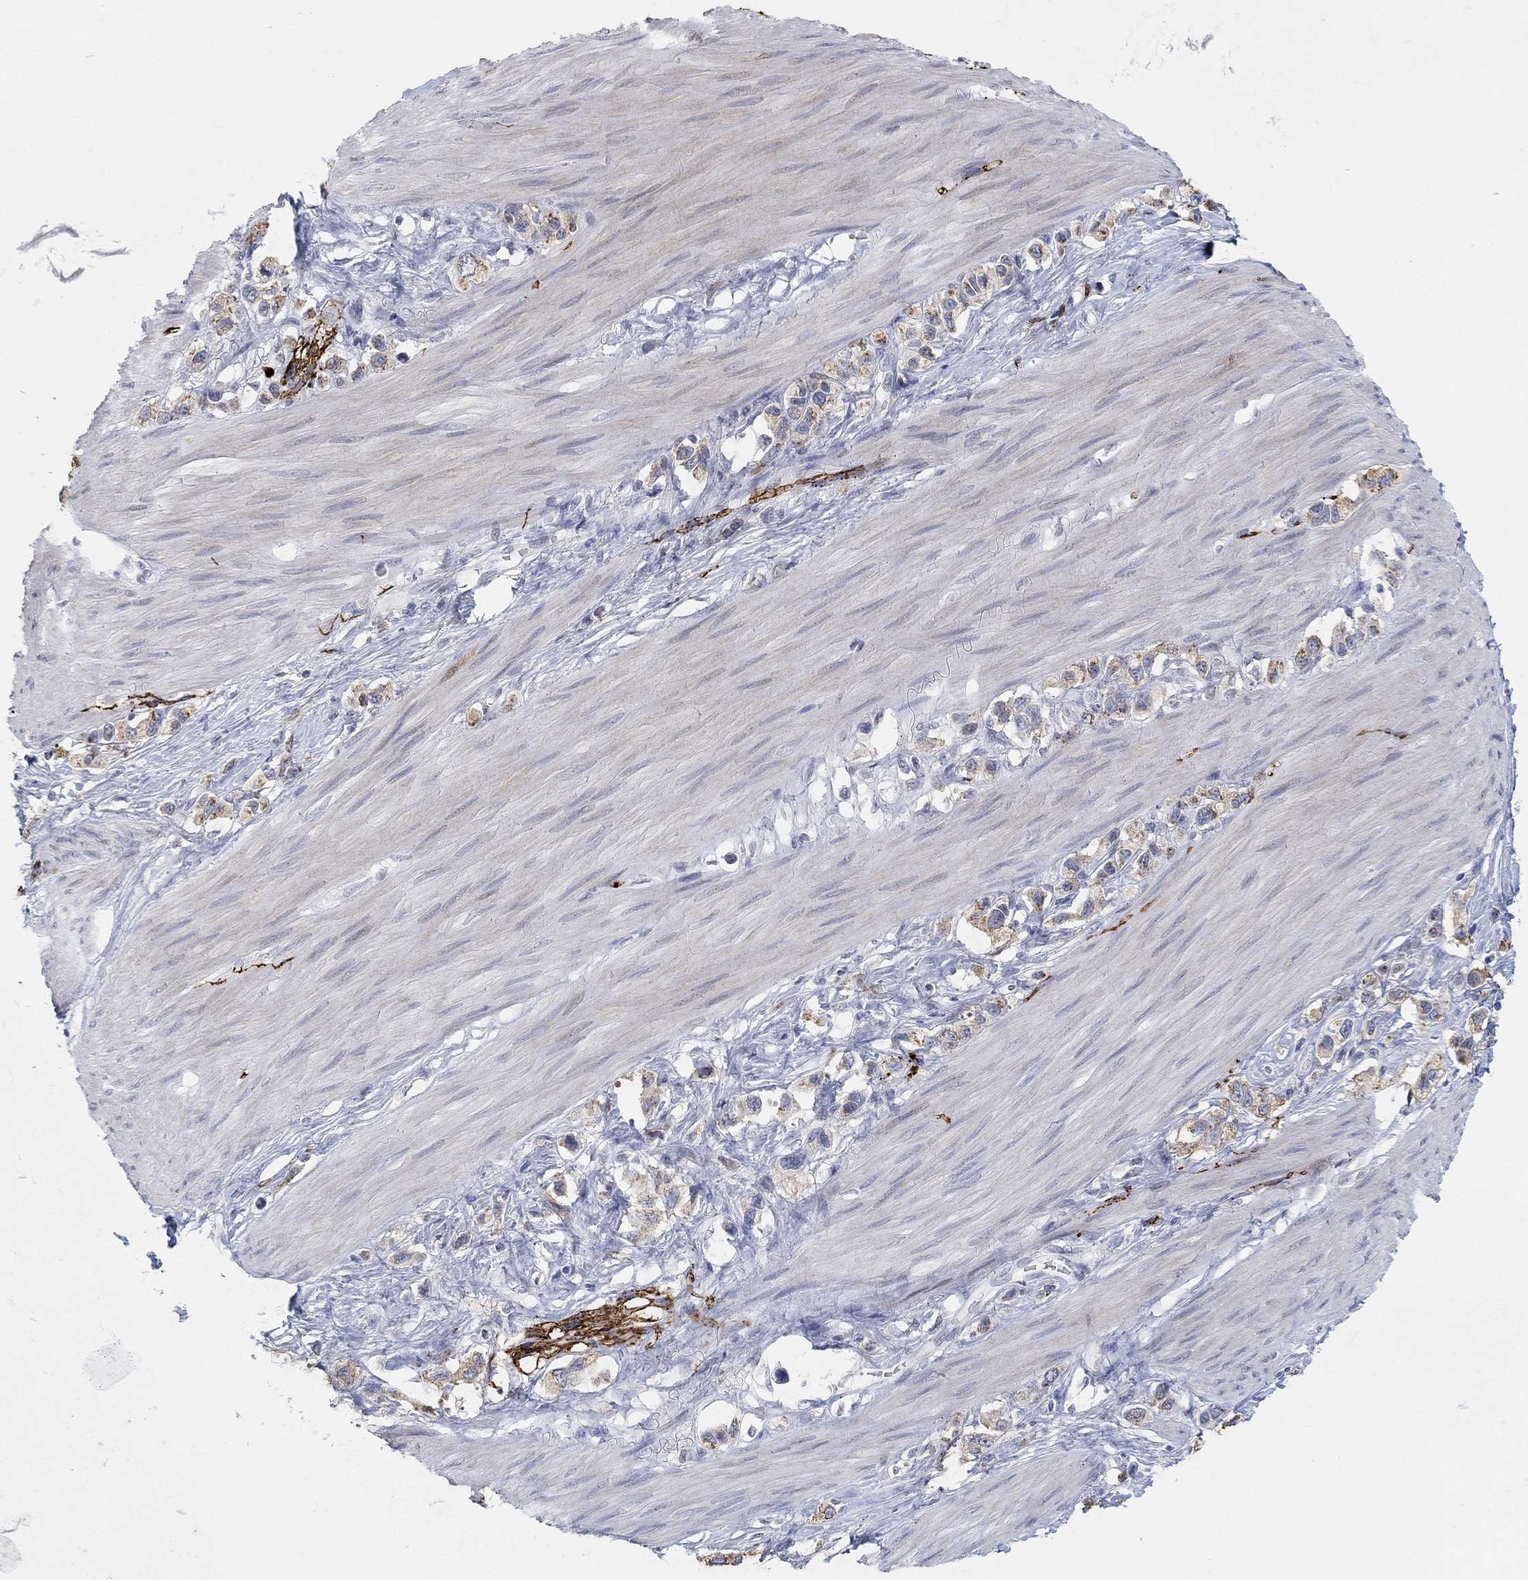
{"staining": {"intensity": "negative", "quantity": "none", "location": "none"}, "tissue": "stomach cancer", "cell_type": "Tumor cells", "image_type": "cancer", "snomed": [{"axis": "morphology", "description": "Normal tissue, NOS"}, {"axis": "morphology", "description": "Adenocarcinoma, NOS"}, {"axis": "morphology", "description": "Adenocarcinoma, High grade"}, {"axis": "topography", "description": "Stomach, upper"}, {"axis": "topography", "description": "Stomach"}], "caption": "Tumor cells show no significant protein staining in adenocarcinoma (stomach).", "gene": "VAT1L", "patient": {"sex": "female", "age": 65}}